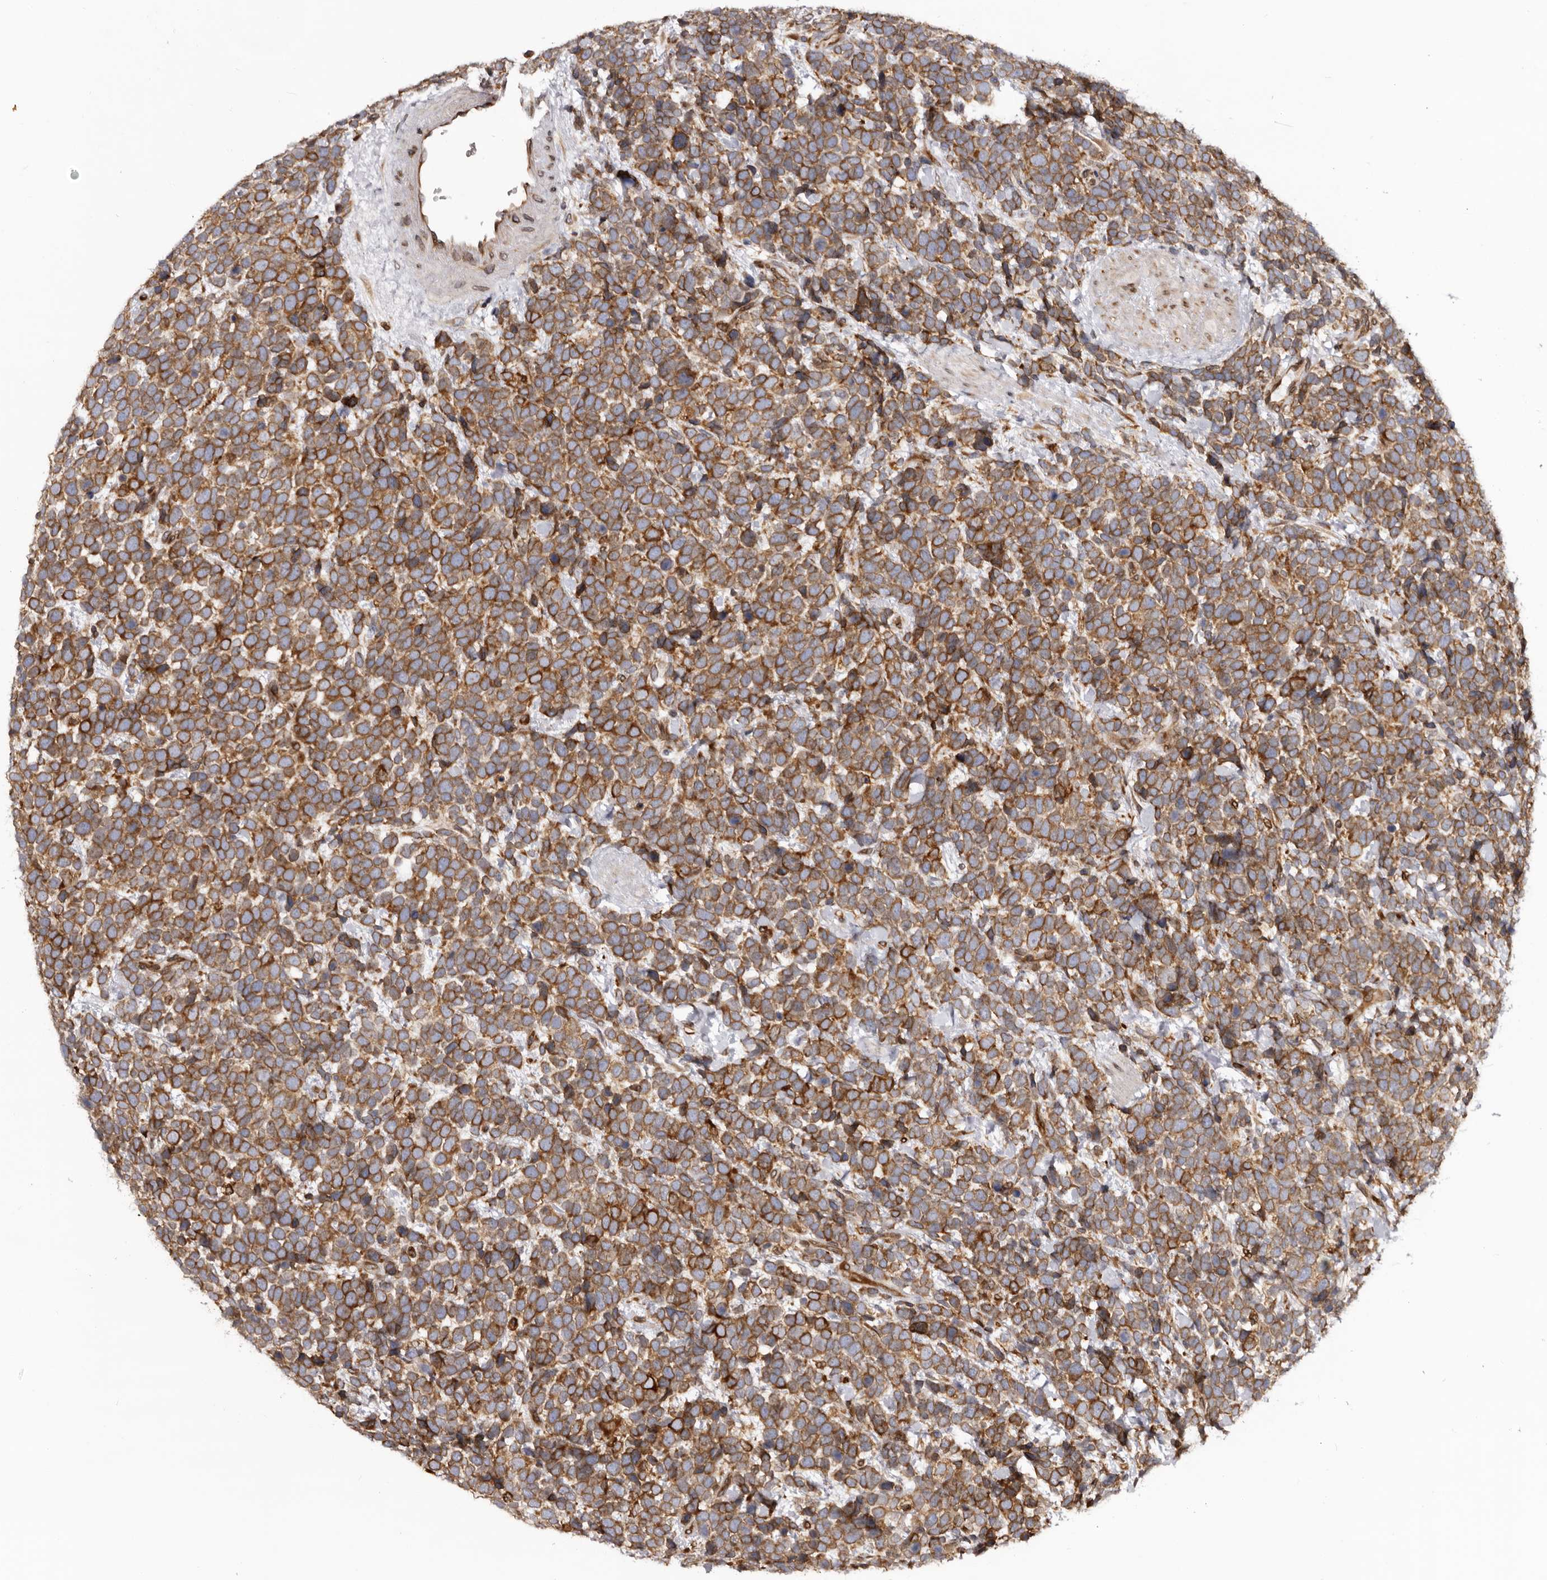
{"staining": {"intensity": "moderate", "quantity": ">75%", "location": "cytoplasmic/membranous"}, "tissue": "urothelial cancer", "cell_type": "Tumor cells", "image_type": "cancer", "snomed": [{"axis": "morphology", "description": "Urothelial carcinoma, High grade"}, {"axis": "topography", "description": "Urinary bladder"}], "caption": "About >75% of tumor cells in human high-grade urothelial carcinoma demonstrate moderate cytoplasmic/membranous protein staining as visualized by brown immunohistochemical staining.", "gene": "C4orf3", "patient": {"sex": "female", "age": 82}}